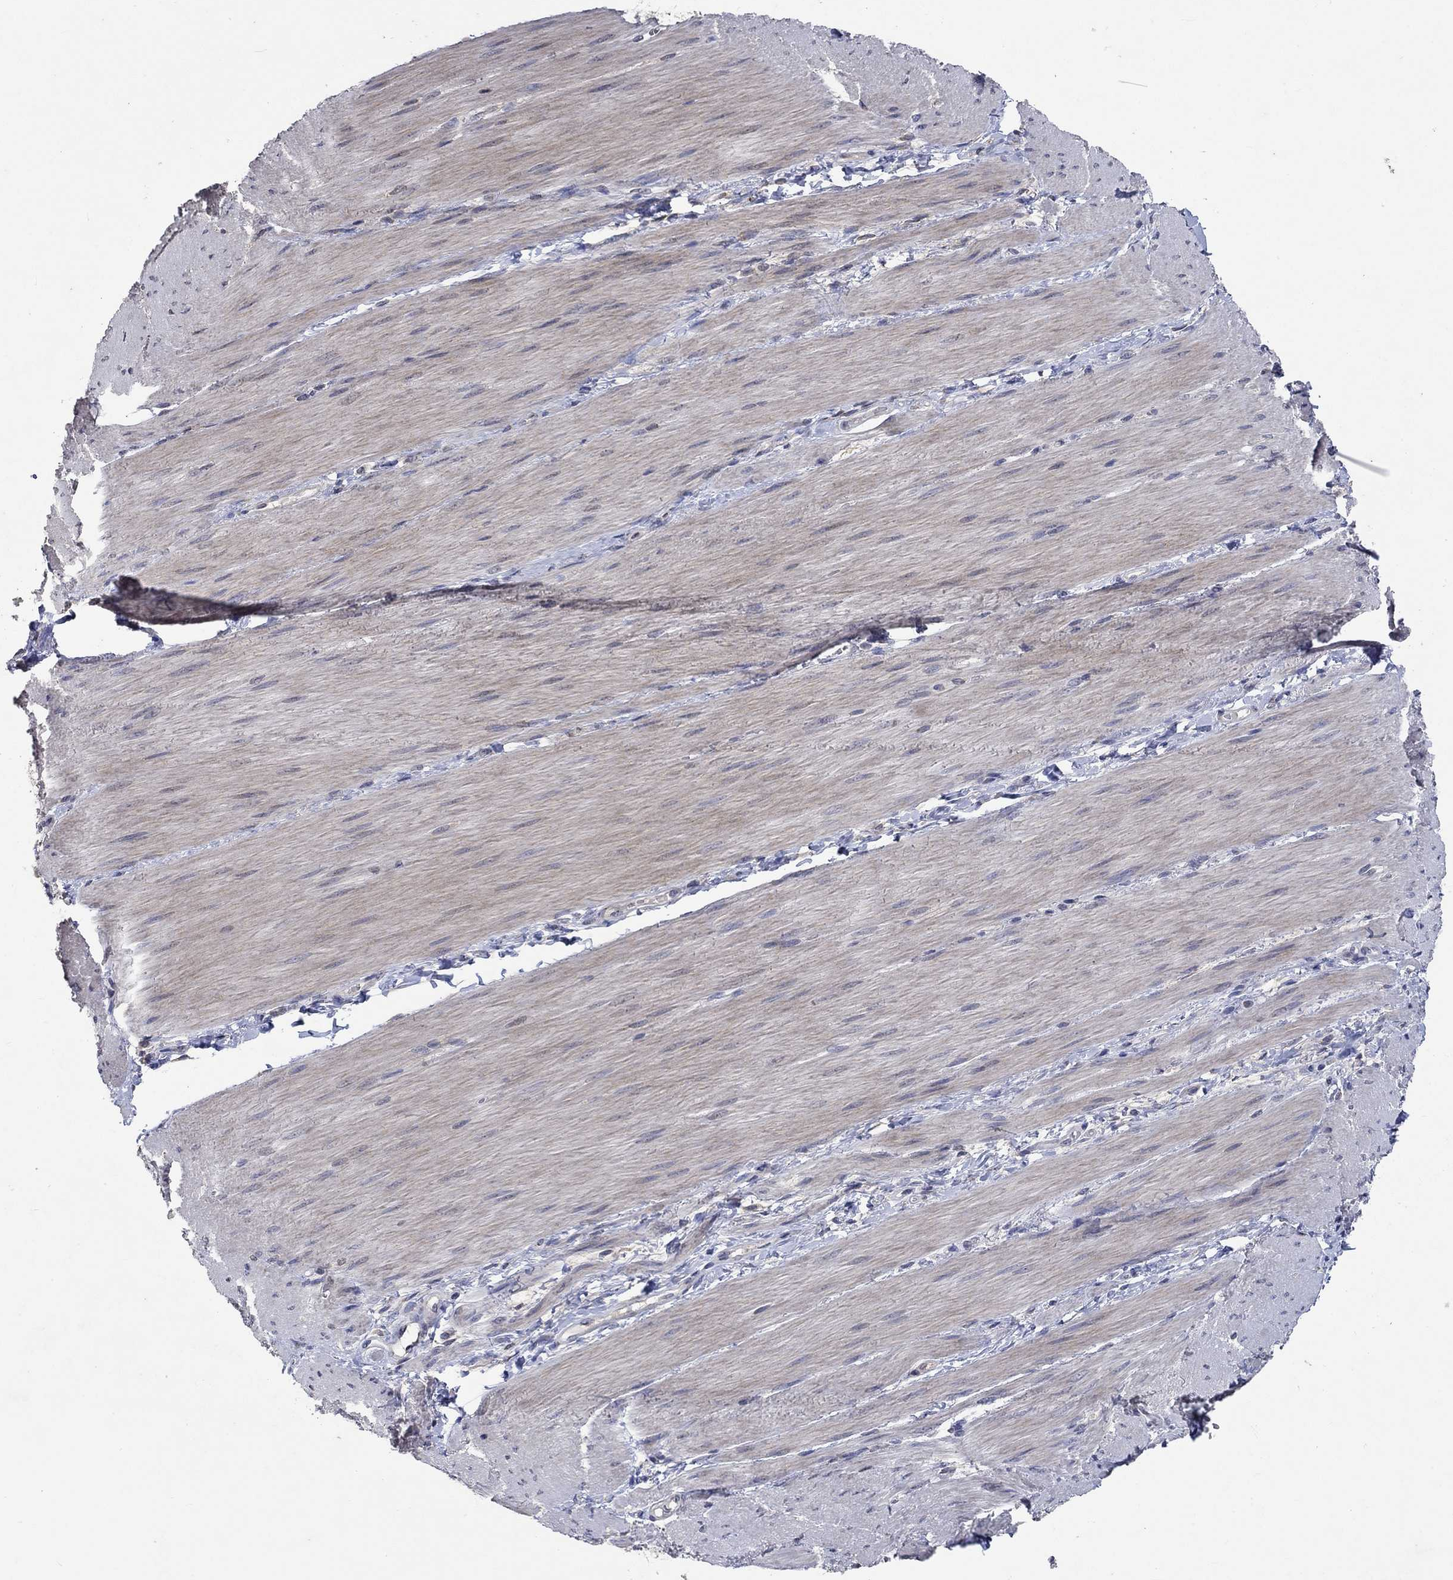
{"staining": {"intensity": "negative", "quantity": "none", "location": "none"}, "tissue": "adipose tissue", "cell_type": "Adipocytes", "image_type": "normal", "snomed": [{"axis": "morphology", "description": "Normal tissue, NOS"}, {"axis": "topography", "description": "Smooth muscle"}, {"axis": "topography", "description": "Duodenum"}, {"axis": "topography", "description": "Peripheral nerve tissue"}], "caption": "Normal adipose tissue was stained to show a protein in brown. There is no significant positivity in adipocytes. (DAB IHC with hematoxylin counter stain).", "gene": "TMEM169", "patient": {"sex": "female", "age": 61}}